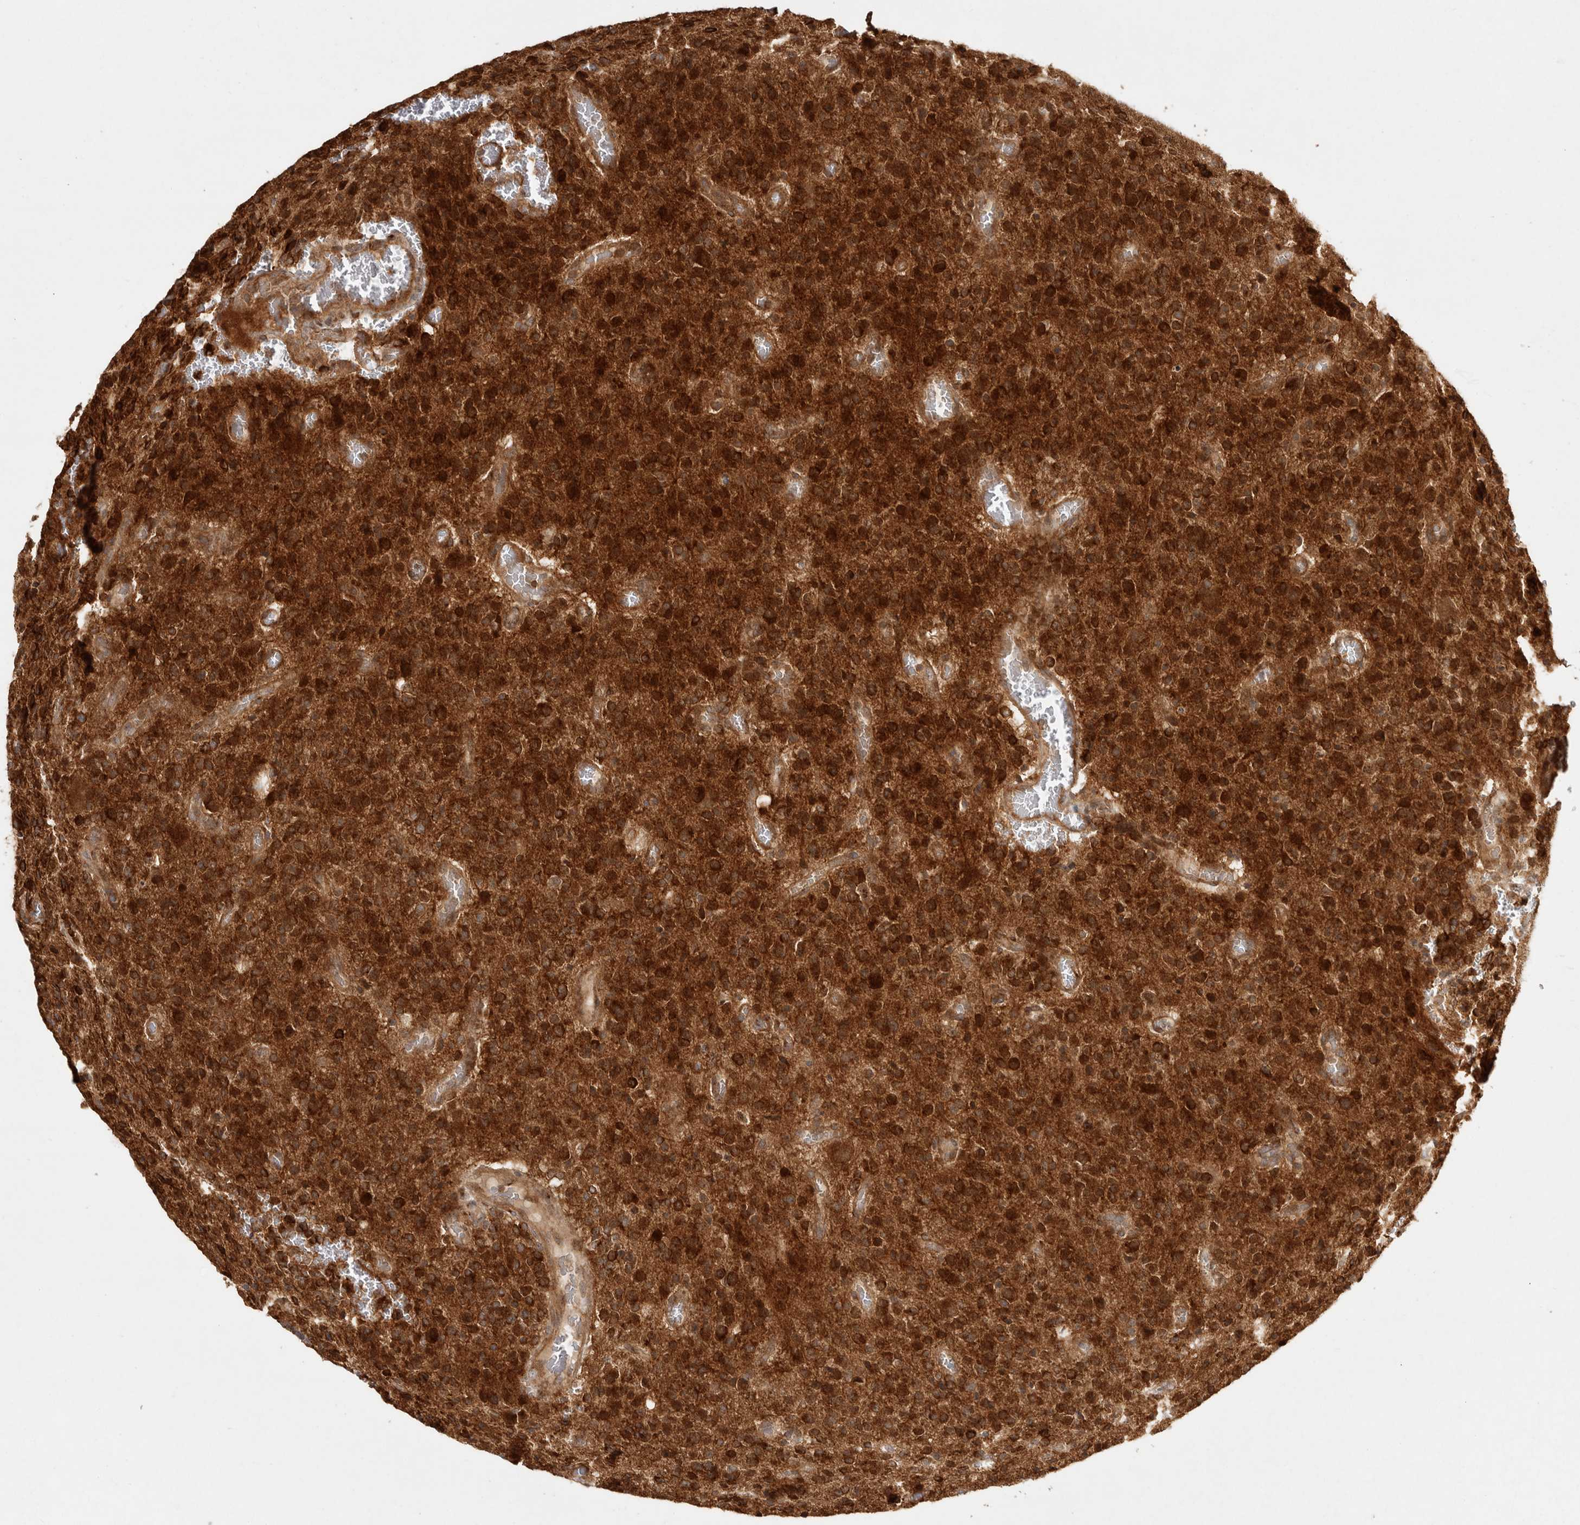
{"staining": {"intensity": "strong", "quantity": ">75%", "location": "cytoplasmic/membranous"}, "tissue": "glioma", "cell_type": "Tumor cells", "image_type": "cancer", "snomed": [{"axis": "morphology", "description": "Glioma, malignant, High grade"}, {"axis": "topography", "description": "Brain"}], "caption": "Malignant glioma (high-grade) tissue shows strong cytoplasmic/membranous positivity in approximately >75% of tumor cells, visualized by immunohistochemistry.", "gene": "CAMSAP2", "patient": {"sex": "male", "age": 34}}